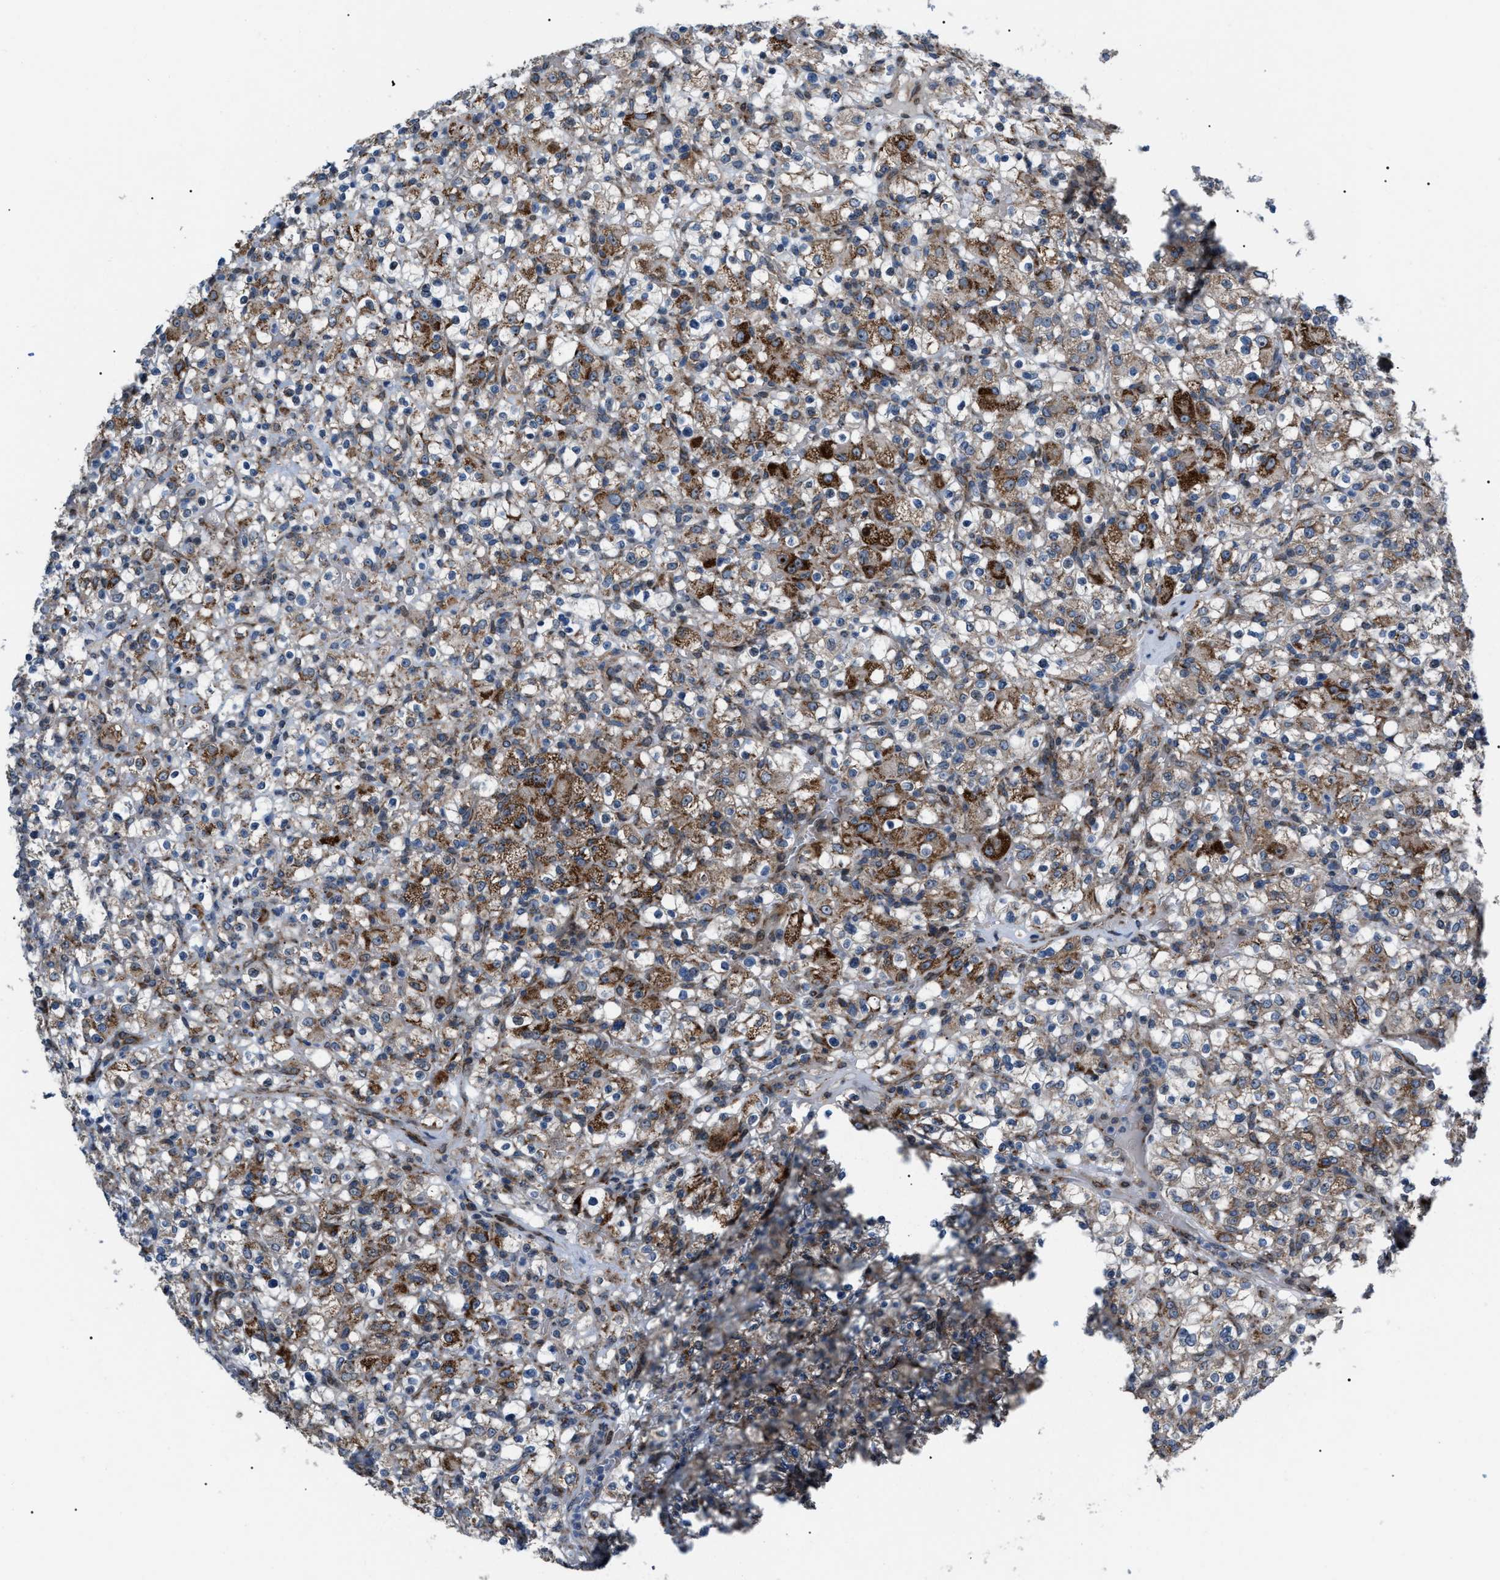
{"staining": {"intensity": "moderate", "quantity": ">75%", "location": "cytoplasmic/membranous"}, "tissue": "renal cancer", "cell_type": "Tumor cells", "image_type": "cancer", "snomed": [{"axis": "morphology", "description": "Normal tissue, NOS"}, {"axis": "morphology", "description": "Adenocarcinoma, NOS"}, {"axis": "topography", "description": "Kidney"}], "caption": "Moderate cytoplasmic/membranous expression is identified in approximately >75% of tumor cells in renal adenocarcinoma. (DAB (3,3'-diaminobenzidine) IHC, brown staining for protein, blue staining for nuclei).", "gene": "AGO2", "patient": {"sex": "female", "age": 72}}